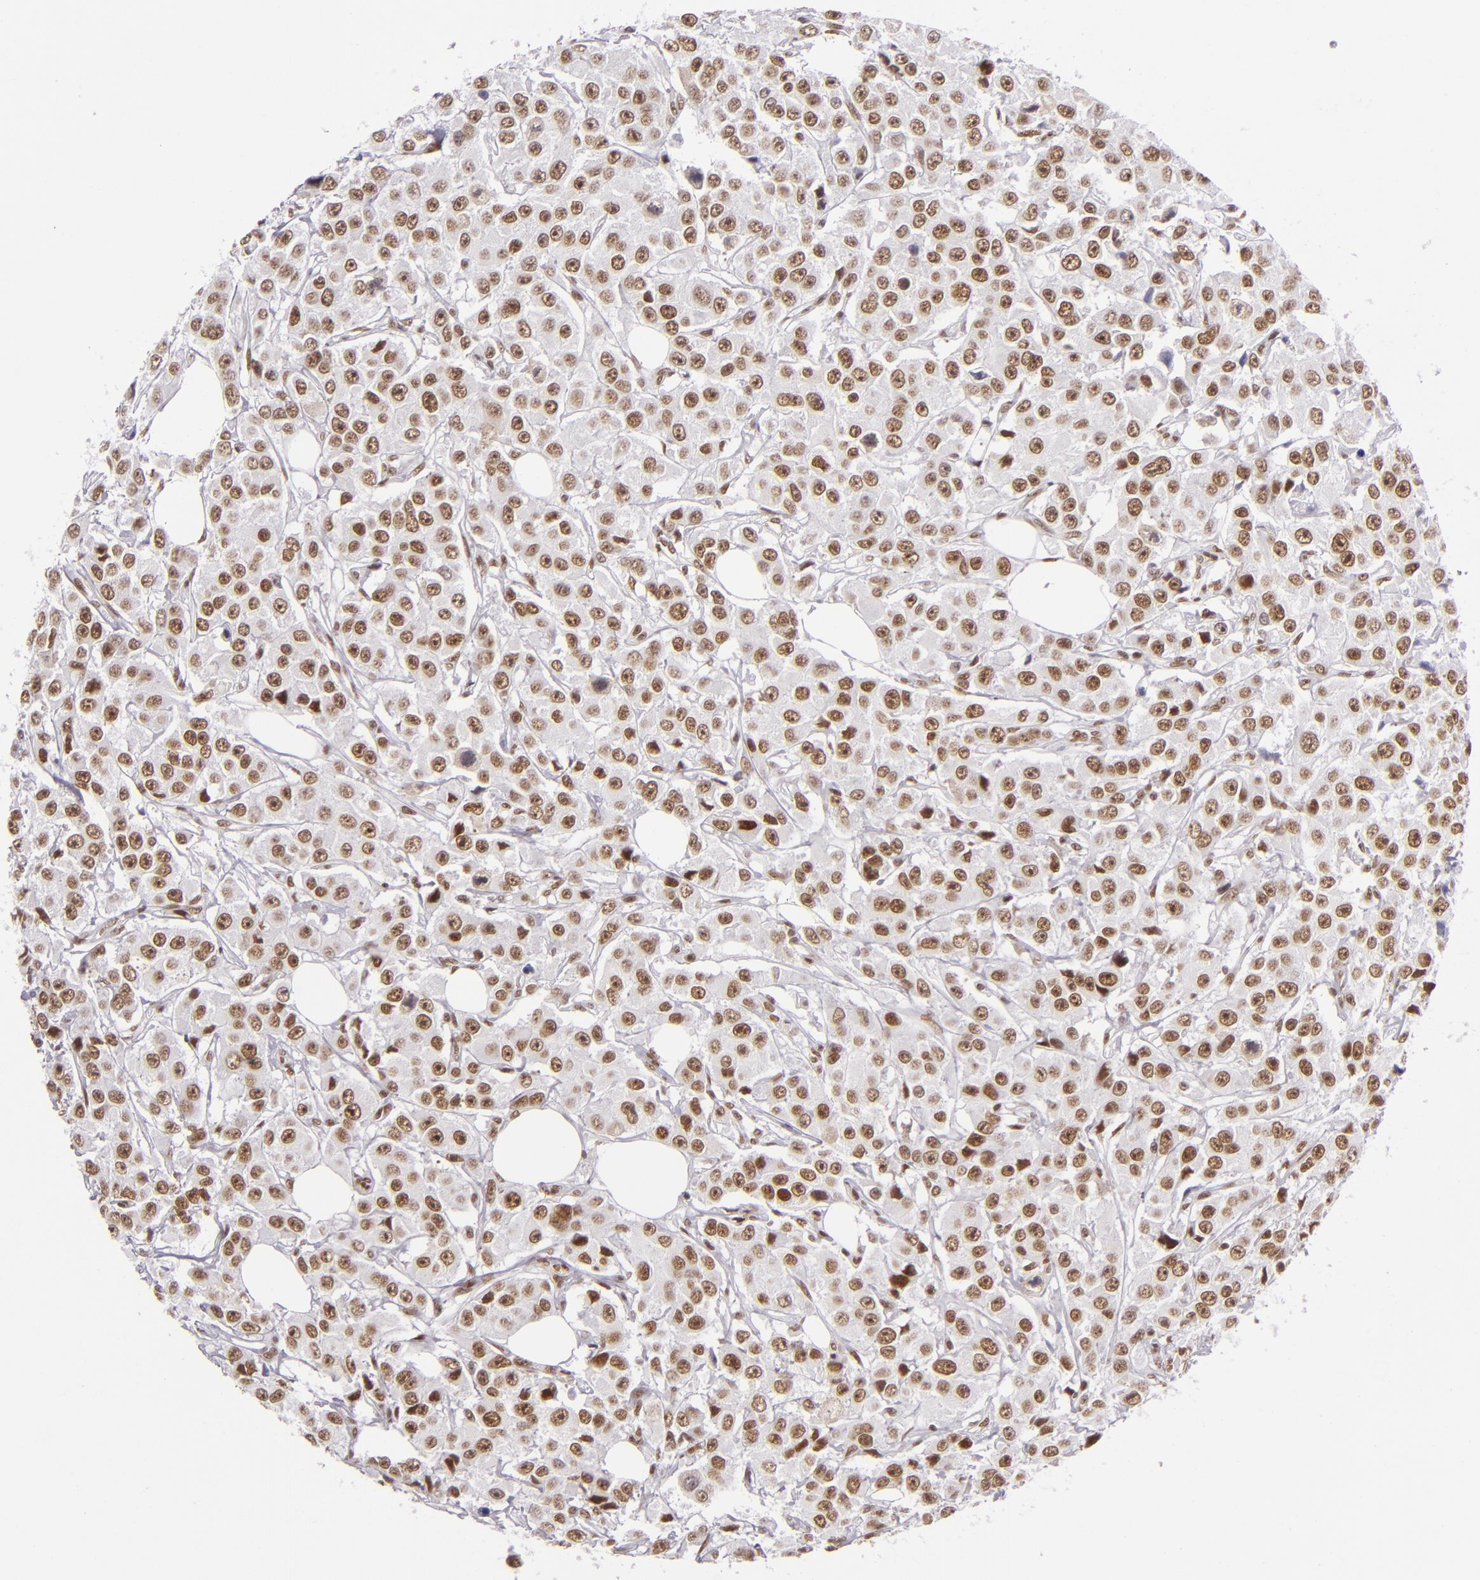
{"staining": {"intensity": "moderate", "quantity": ">75%", "location": "nuclear"}, "tissue": "breast cancer", "cell_type": "Tumor cells", "image_type": "cancer", "snomed": [{"axis": "morphology", "description": "Duct carcinoma"}, {"axis": "topography", "description": "Breast"}], "caption": "The micrograph demonstrates staining of breast cancer (invasive ductal carcinoma), revealing moderate nuclear protein expression (brown color) within tumor cells. (brown staining indicates protein expression, while blue staining denotes nuclei).", "gene": "BRD8", "patient": {"sex": "female", "age": 58}}